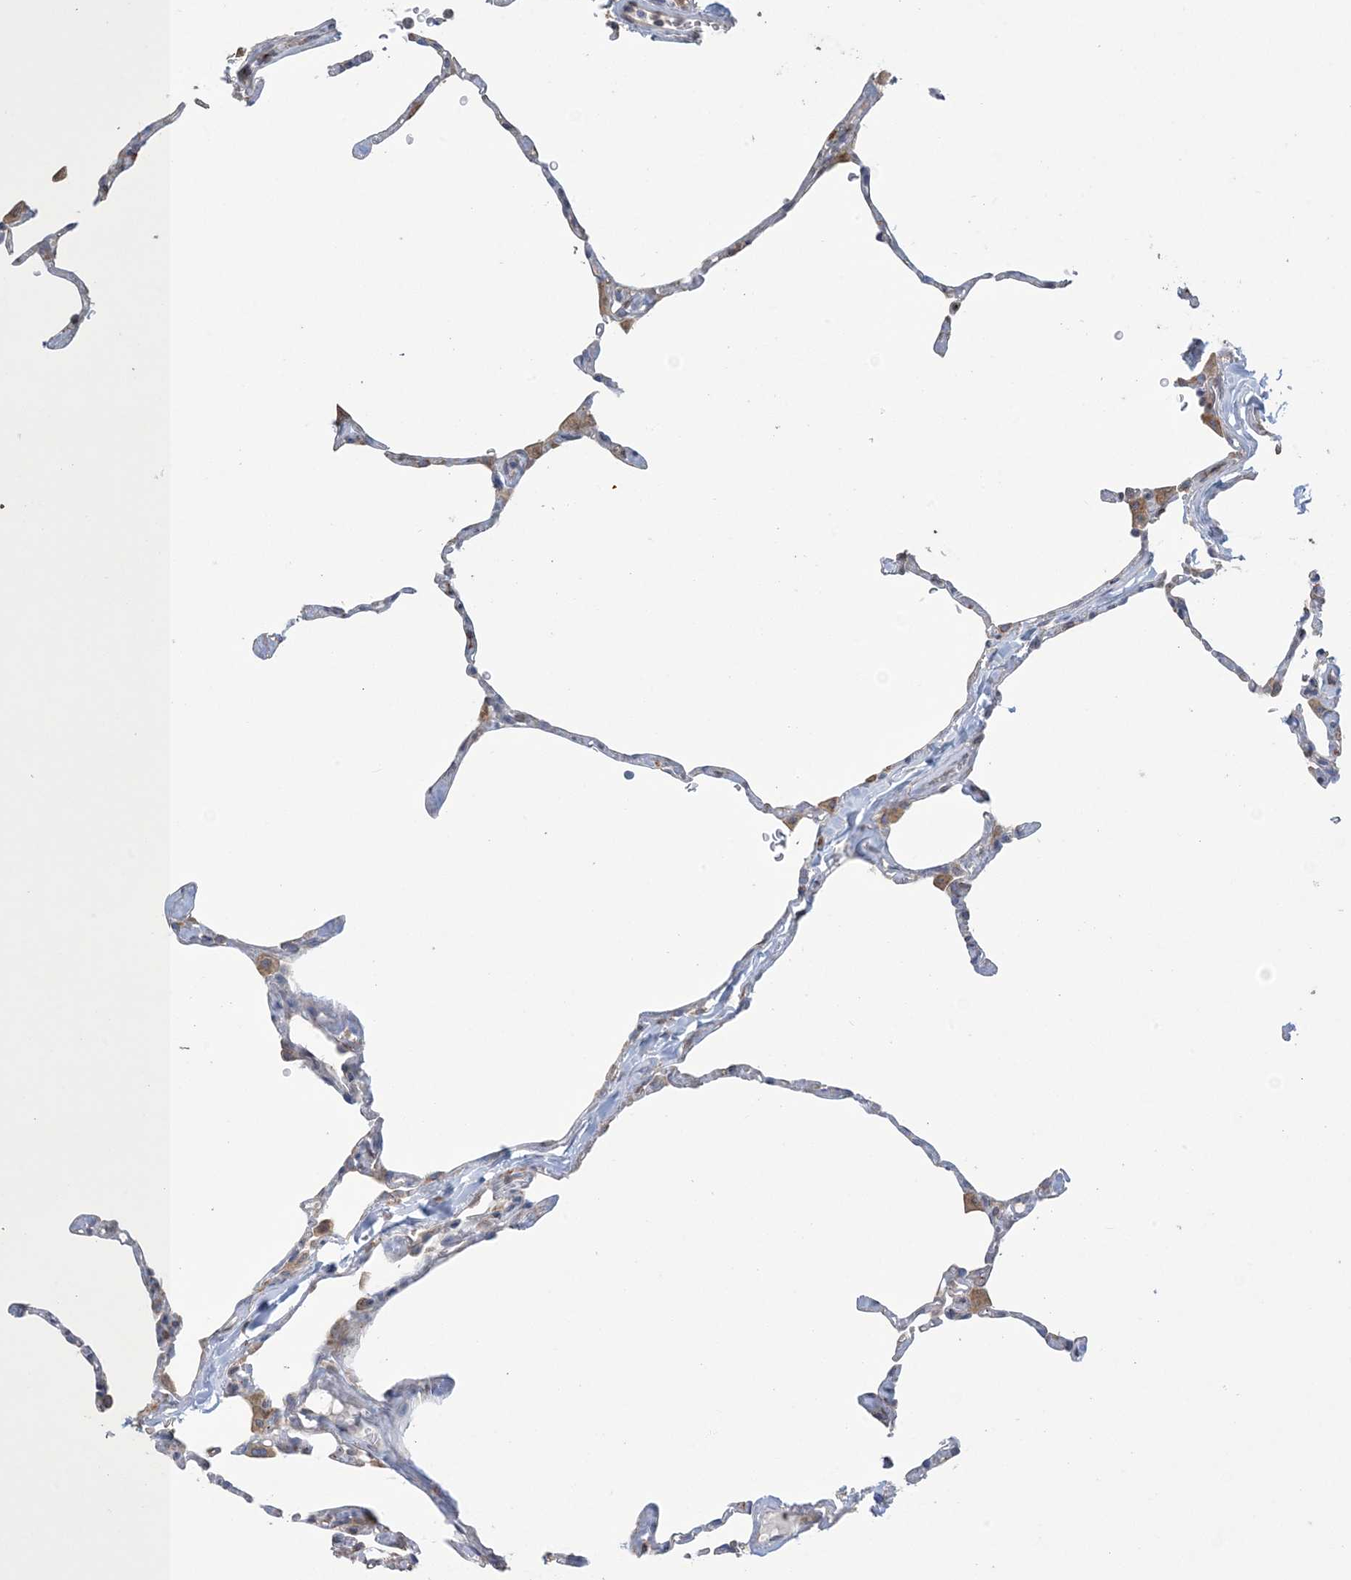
{"staining": {"intensity": "negative", "quantity": "none", "location": "none"}, "tissue": "lung", "cell_type": "Alveolar cells", "image_type": "normal", "snomed": [{"axis": "morphology", "description": "Normal tissue, NOS"}, {"axis": "topography", "description": "Lung"}], "caption": "IHC of unremarkable human lung demonstrates no staining in alveolar cells.", "gene": "SHANK1", "patient": {"sex": "male", "age": 65}}